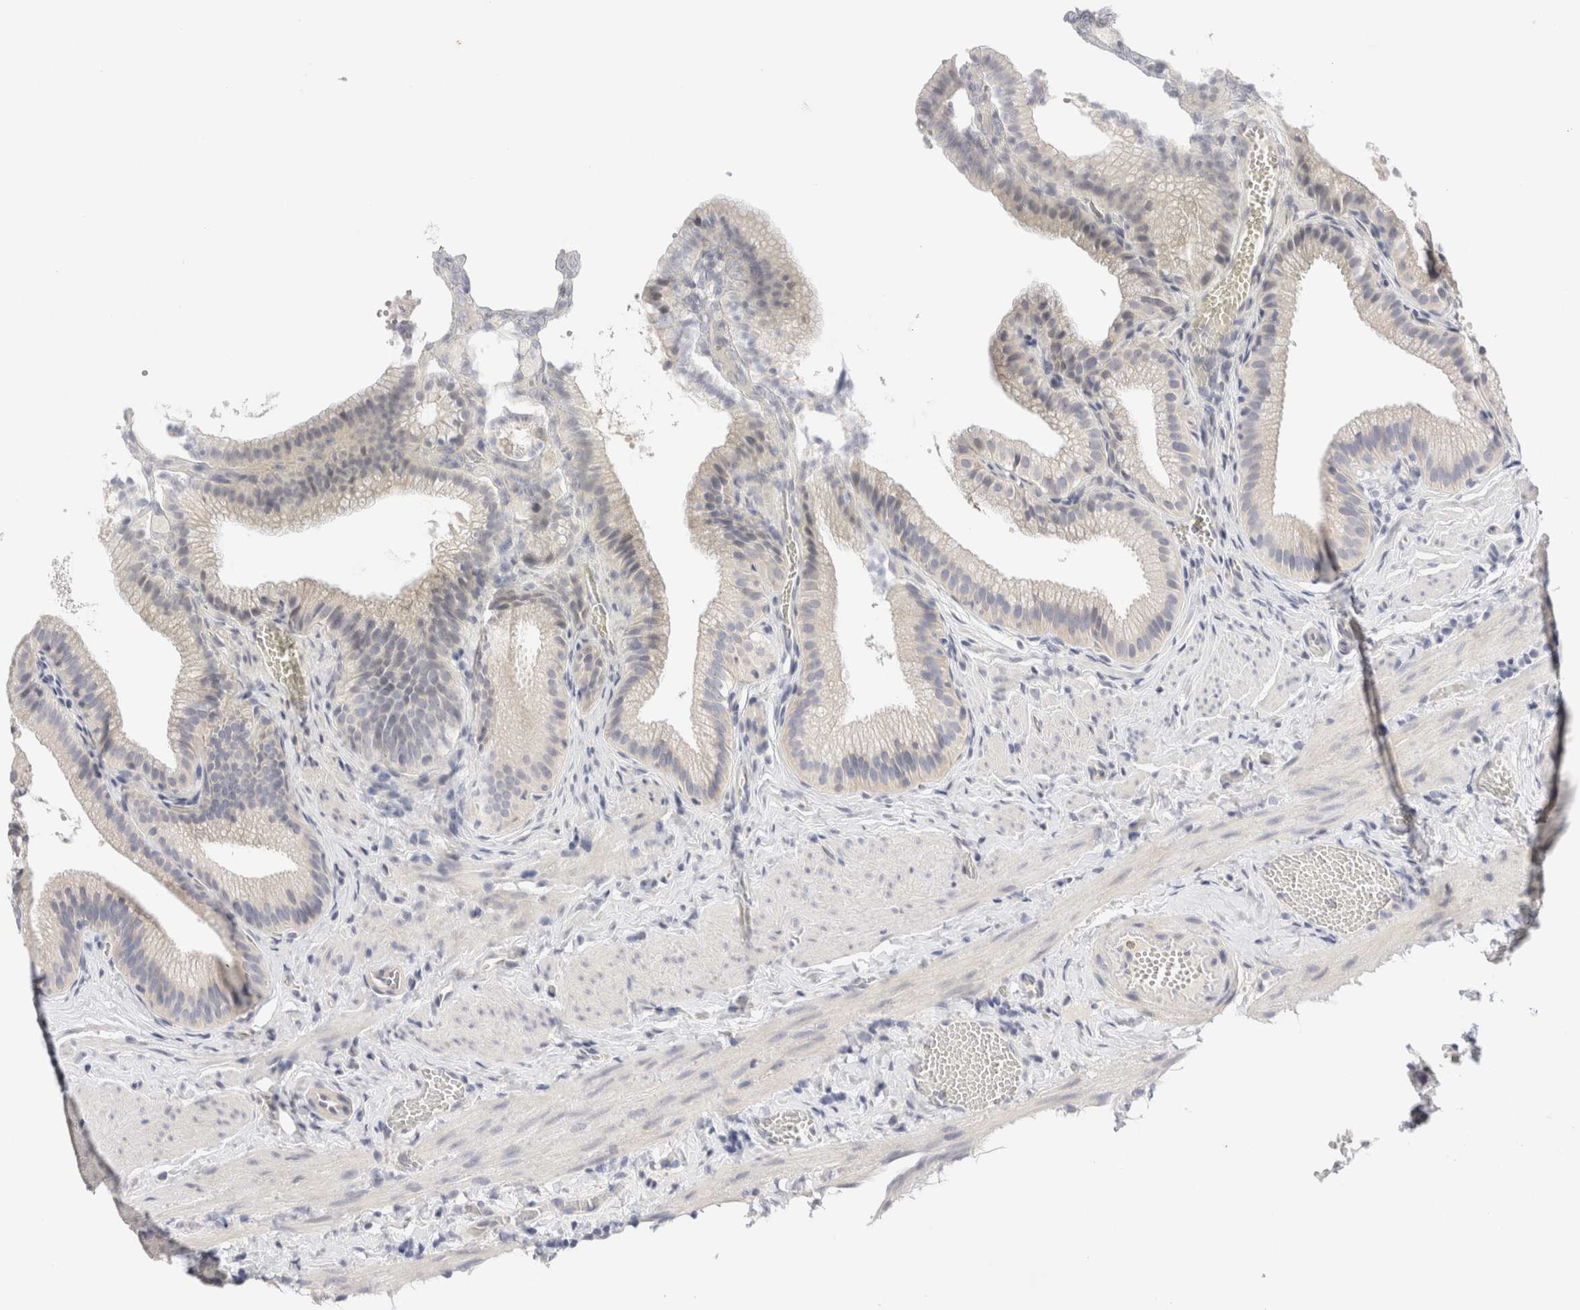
{"staining": {"intensity": "weak", "quantity": "<25%", "location": "cytoplasmic/membranous"}, "tissue": "gallbladder", "cell_type": "Glandular cells", "image_type": "normal", "snomed": [{"axis": "morphology", "description": "Normal tissue, NOS"}, {"axis": "topography", "description": "Gallbladder"}], "caption": "This image is of normal gallbladder stained with immunohistochemistry to label a protein in brown with the nuclei are counter-stained blue. There is no positivity in glandular cells.", "gene": "SPRTN", "patient": {"sex": "male", "age": 38}}